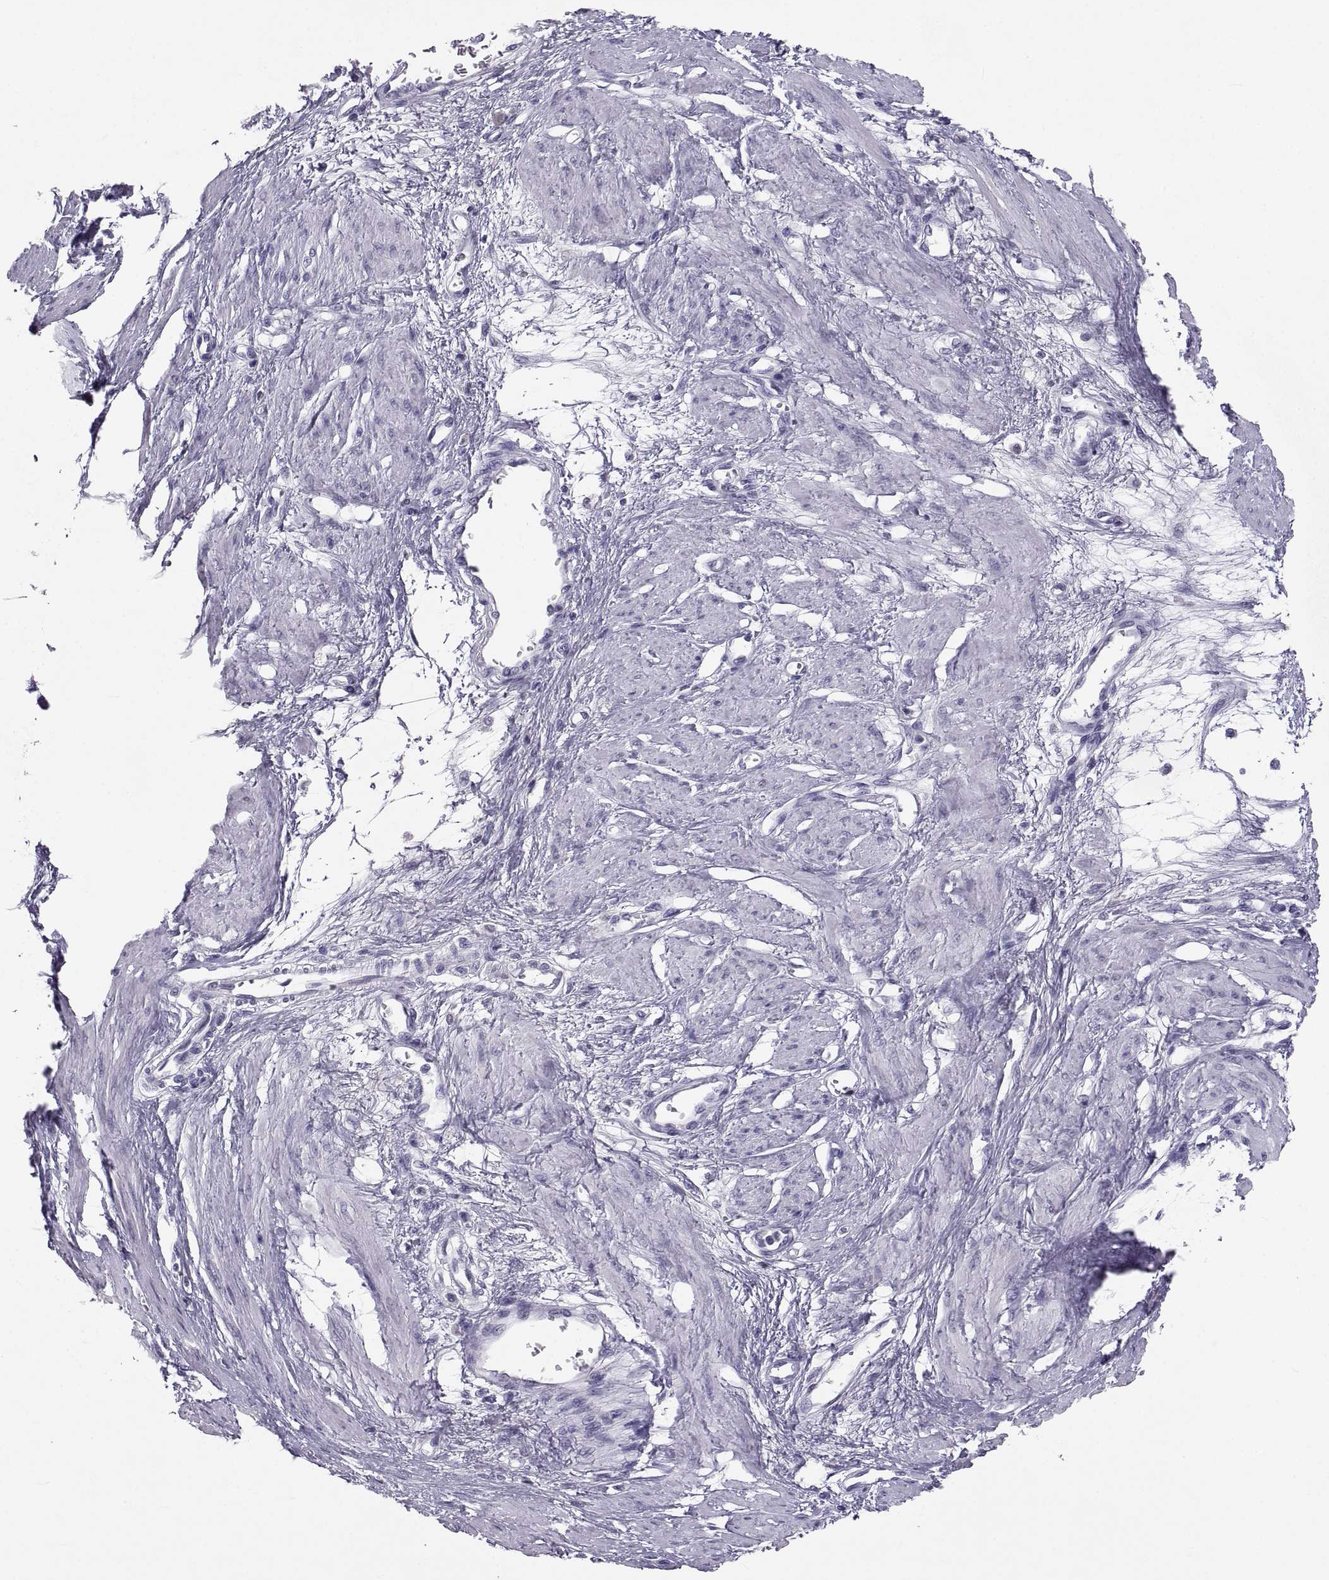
{"staining": {"intensity": "negative", "quantity": "none", "location": "none"}, "tissue": "smooth muscle", "cell_type": "Smooth muscle cells", "image_type": "normal", "snomed": [{"axis": "morphology", "description": "Normal tissue, NOS"}, {"axis": "topography", "description": "Smooth muscle"}, {"axis": "topography", "description": "Uterus"}], "caption": "Immunohistochemistry histopathology image of normal smooth muscle stained for a protein (brown), which displays no expression in smooth muscle cells.", "gene": "SOX21", "patient": {"sex": "female", "age": 39}}